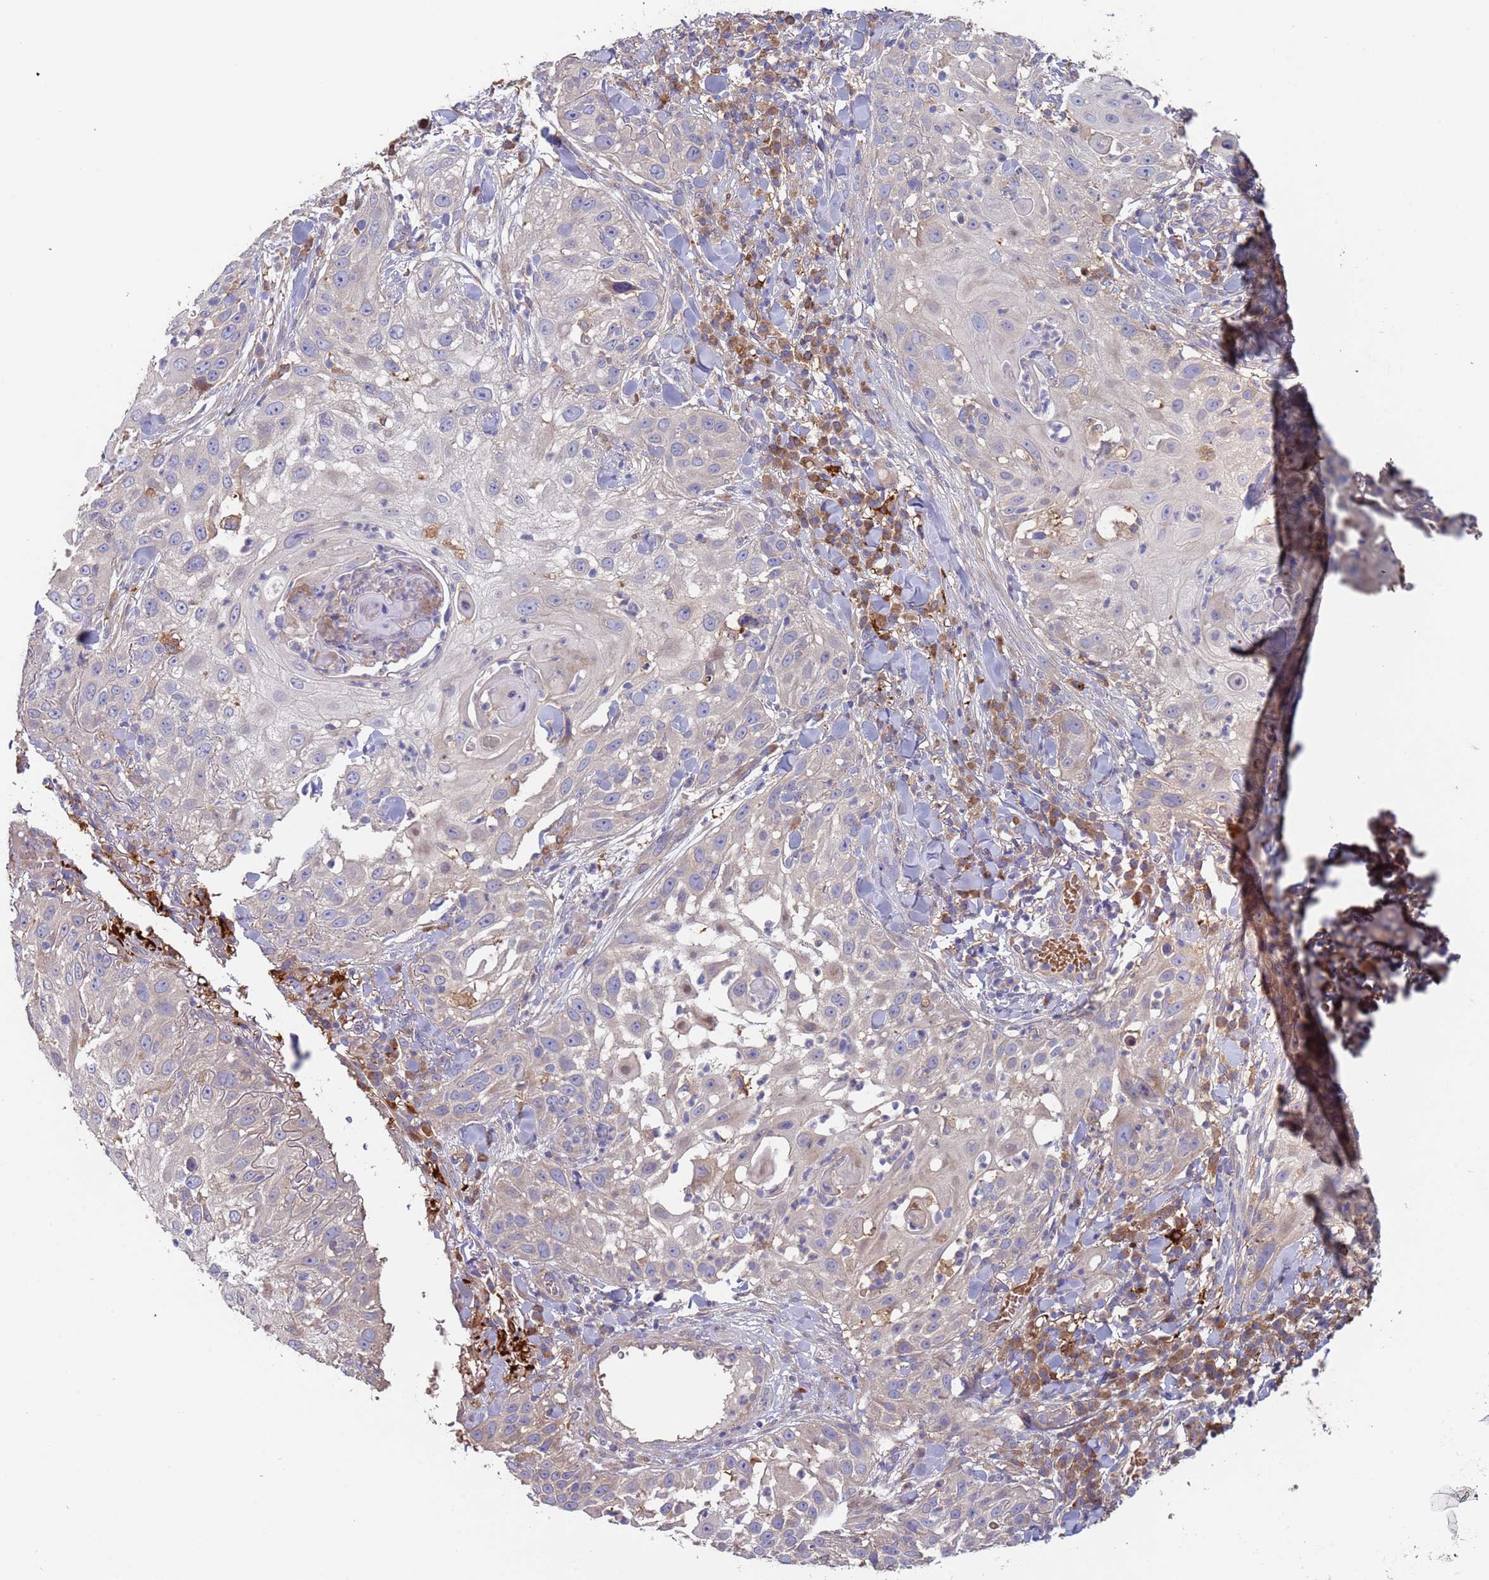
{"staining": {"intensity": "negative", "quantity": "none", "location": "none"}, "tissue": "skin cancer", "cell_type": "Tumor cells", "image_type": "cancer", "snomed": [{"axis": "morphology", "description": "Squamous cell carcinoma, NOS"}, {"axis": "topography", "description": "Skin"}], "caption": "An immunohistochemistry (IHC) image of squamous cell carcinoma (skin) is shown. There is no staining in tumor cells of squamous cell carcinoma (skin). (Brightfield microscopy of DAB (3,3'-diaminobenzidine) IHC at high magnification).", "gene": "MALRD1", "patient": {"sex": "female", "age": 44}}